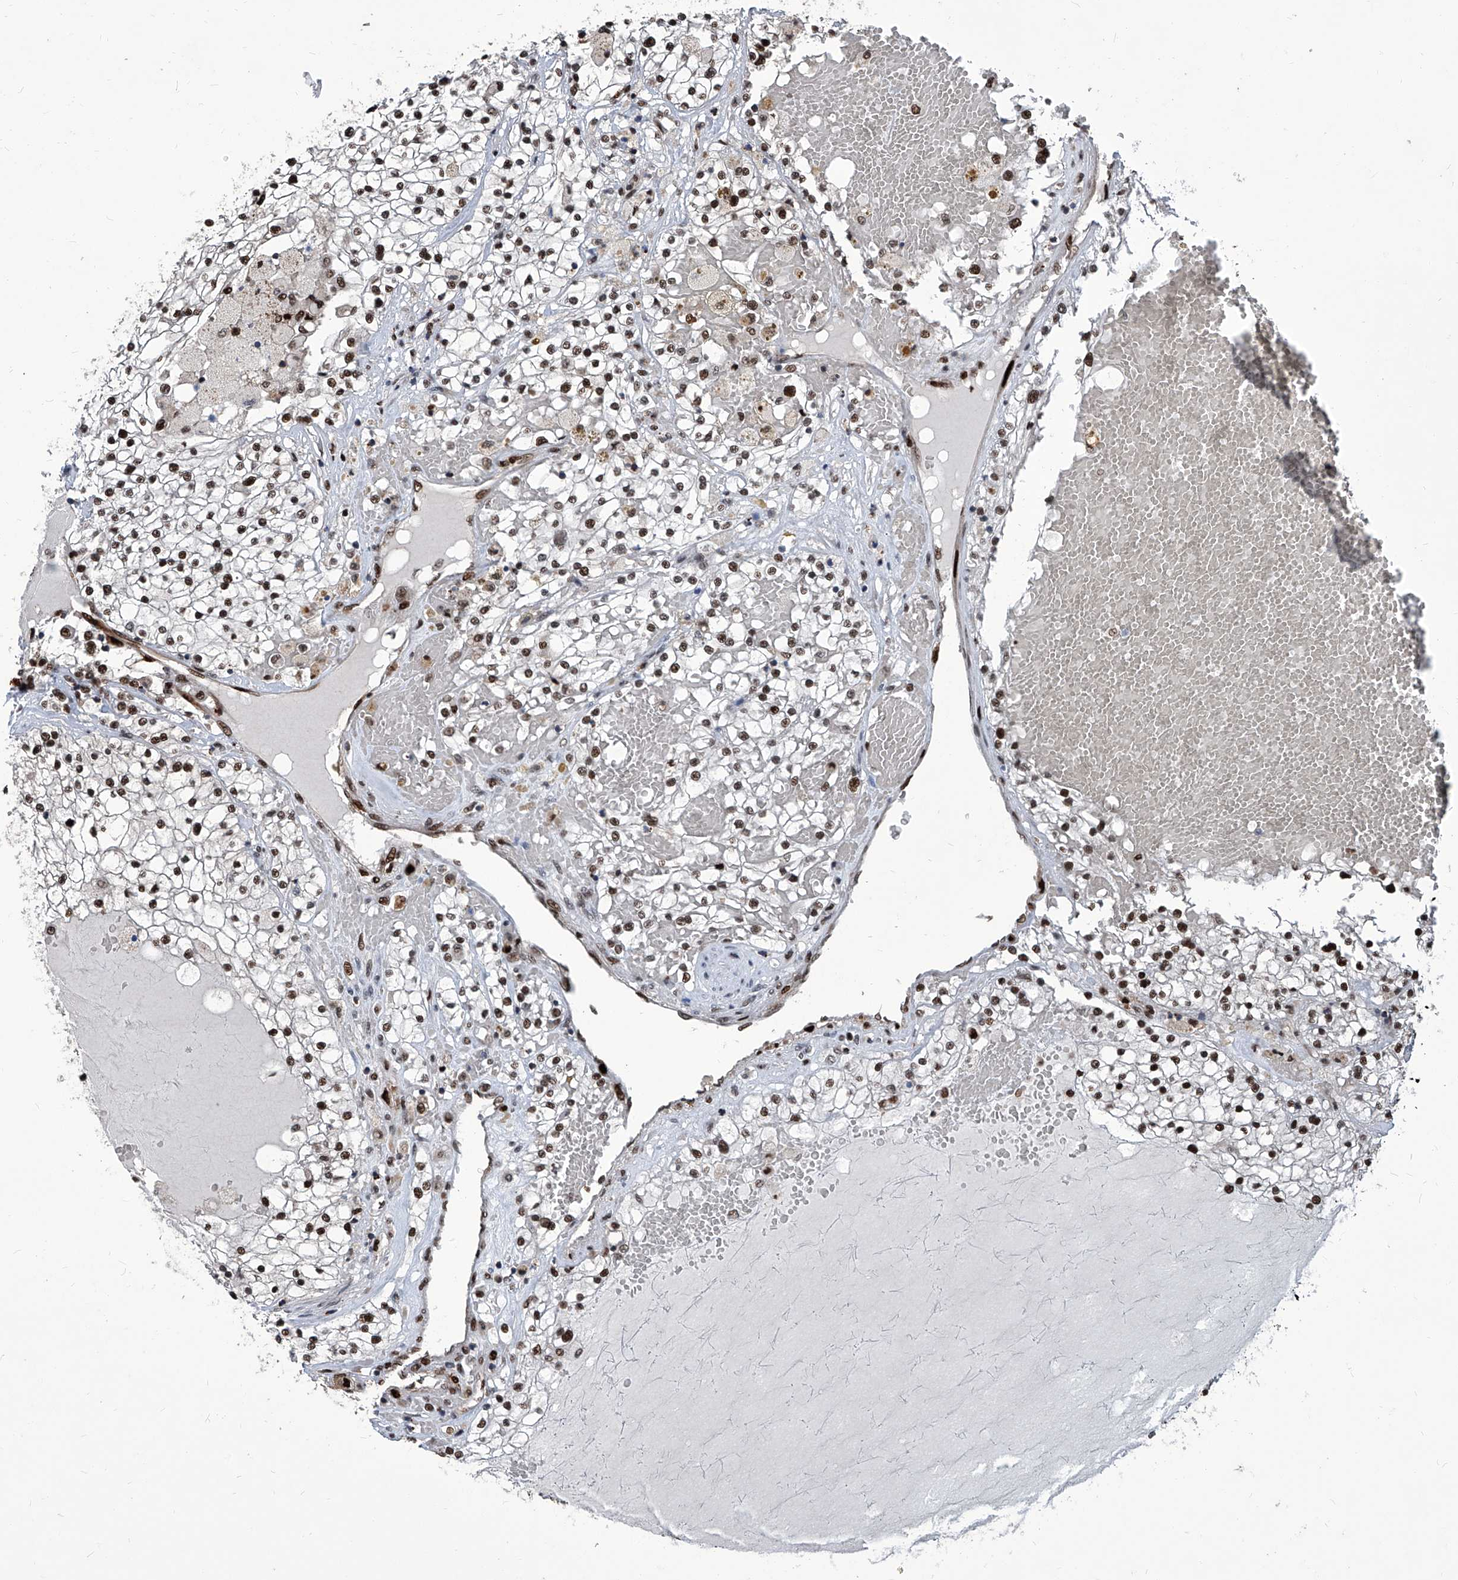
{"staining": {"intensity": "strong", "quantity": ">75%", "location": "nuclear"}, "tissue": "renal cancer", "cell_type": "Tumor cells", "image_type": "cancer", "snomed": [{"axis": "morphology", "description": "Normal tissue, NOS"}, {"axis": "morphology", "description": "Adenocarcinoma, NOS"}, {"axis": "topography", "description": "Kidney"}], "caption": "Protein staining by immunohistochemistry shows strong nuclear staining in about >75% of tumor cells in adenocarcinoma (renal).", "gene": "PCNA", "patient": {"sex": "male", "age": 68}}